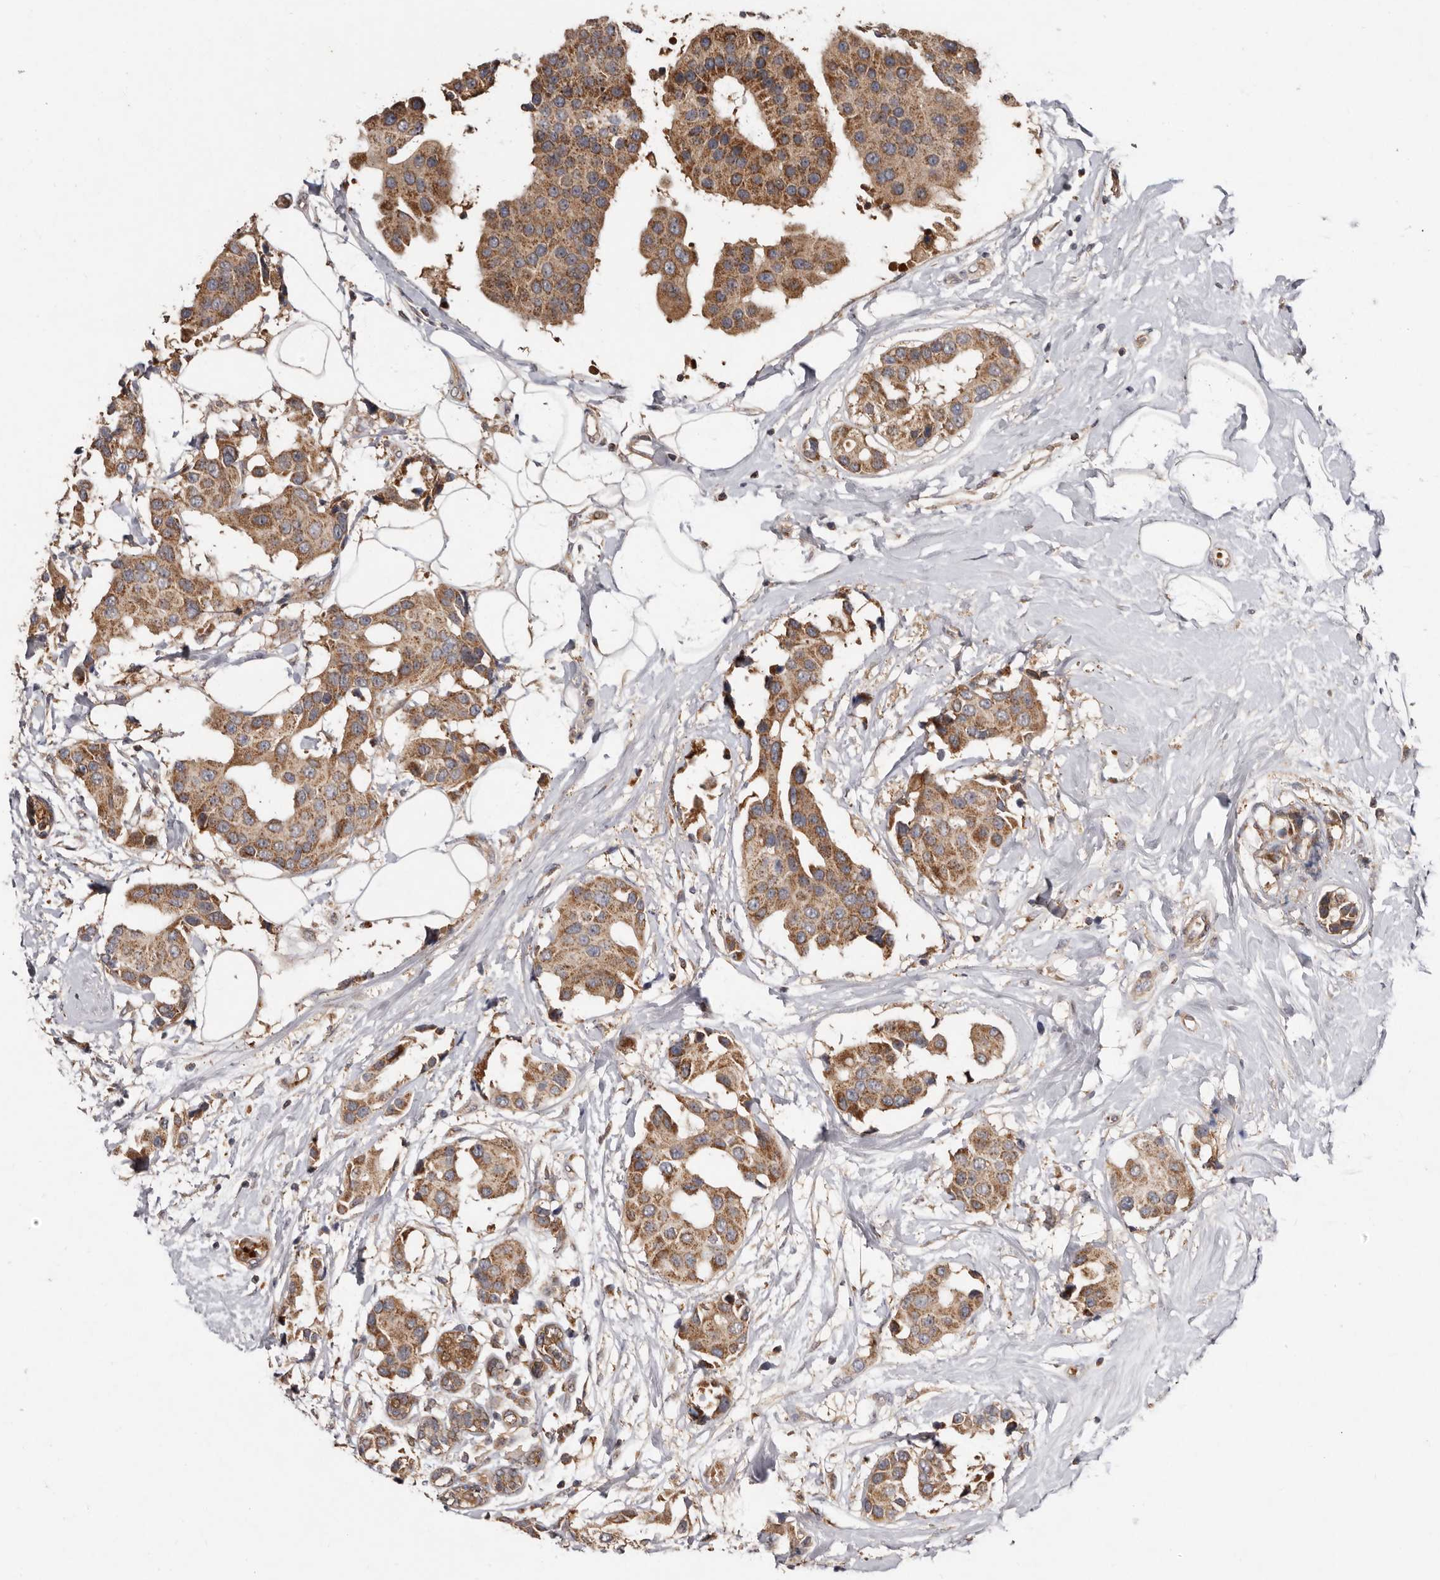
{"staining": {"intensity": "moderate", "quantity": ">75%", "location": "cytoplasmic/membranous"}, "tissue": "breast cancer", "cell_type": "Tumor cells", "image_type": "cancer", "snomed": [{"axis": "morphology", "description": "Normal tissue, NOS"}, {"axis": "morphology", "description": "Duct carcinoma"}, {"axis": "topography", "description": "Breast"}], "caption": "Protein expression analysis of breast cancer (intraductal carcinoma) reveals moderate cytoplasmic/membranous expression in about >75% of tumor cells.", "gene": "GOT1L1", "patient": {"sex": "female", "age": 39}}